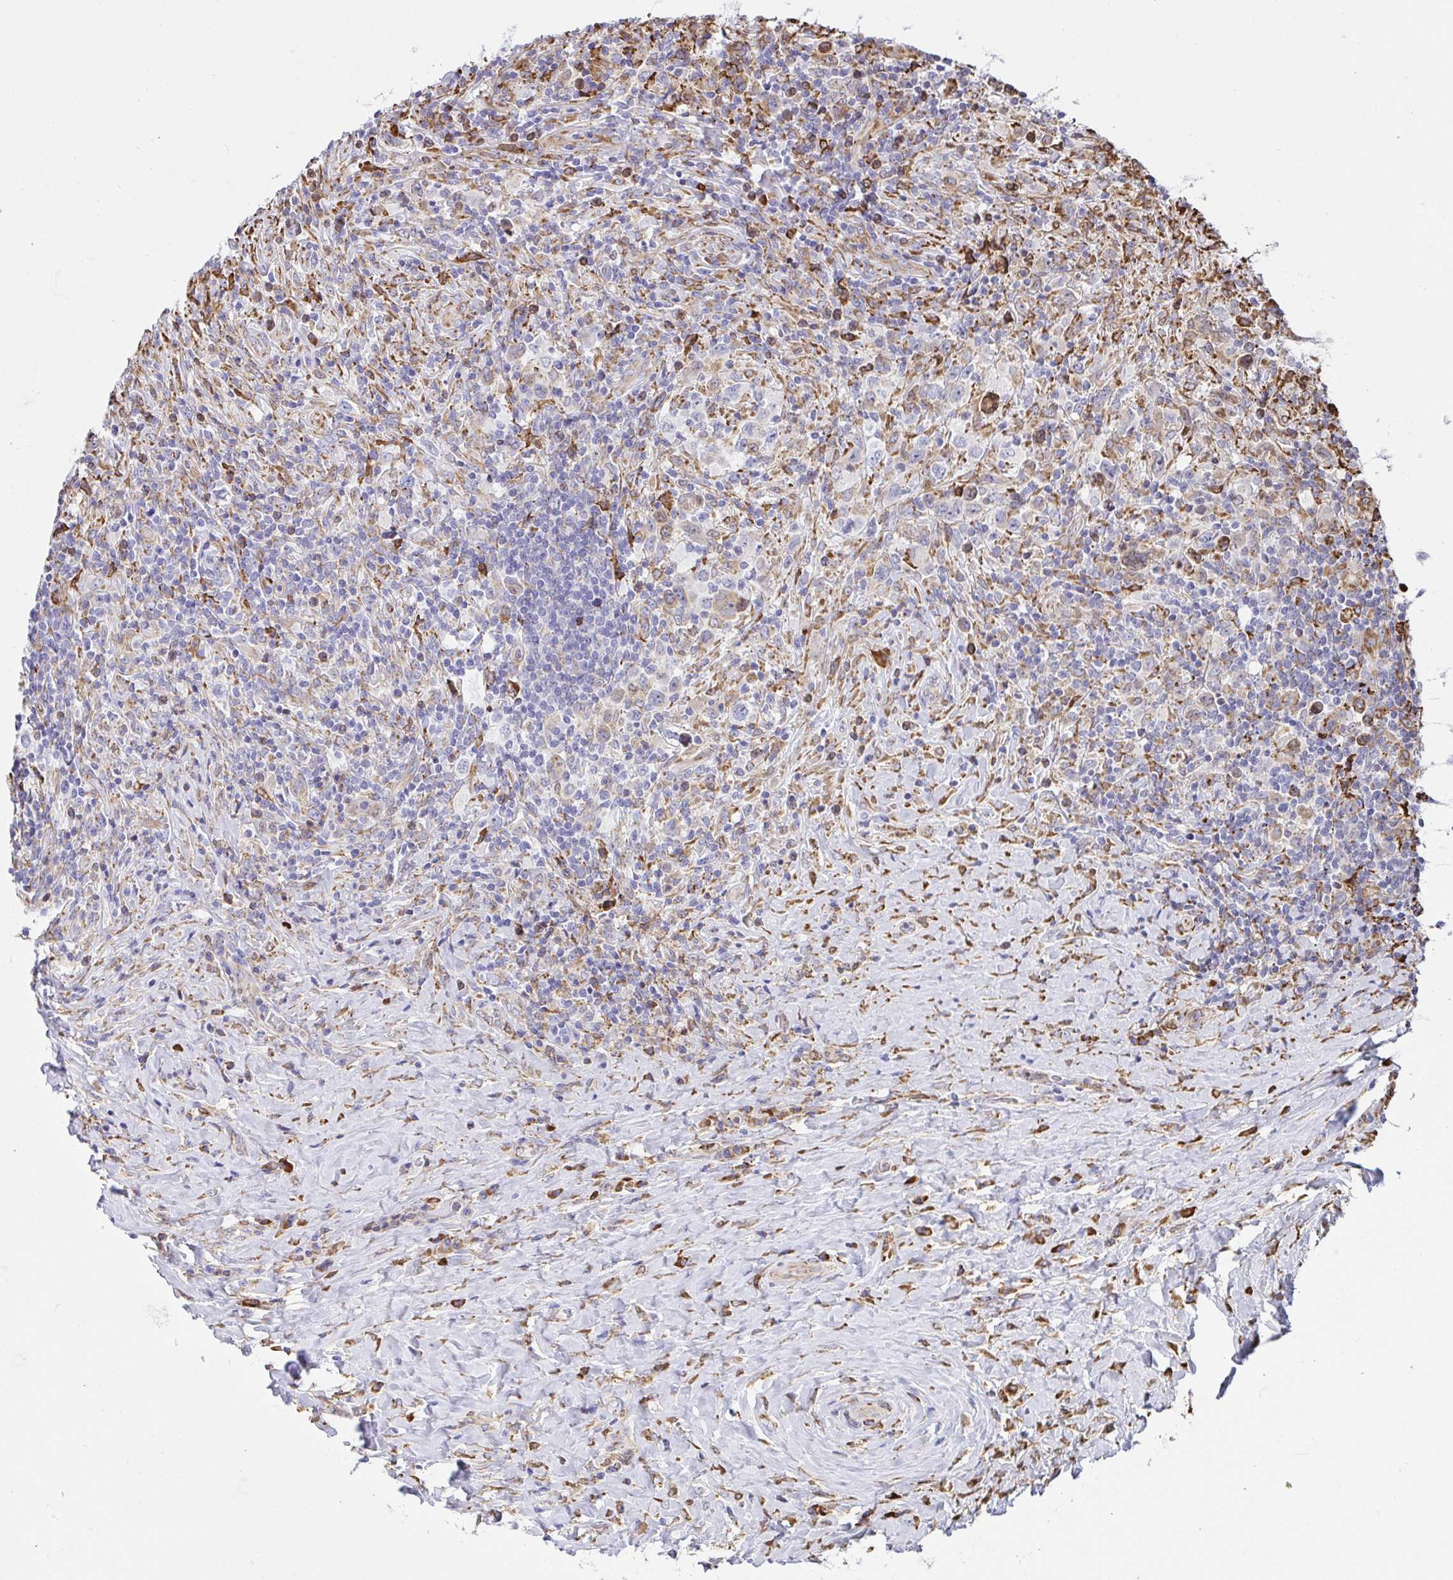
{"staining": {"intensity": "moderate", "quantity": "<25%", "location": "cytoplasmic/membranous"}, "tissue": "lymphoma", "cell_type": "Tumor cells", "image_type": "cancer", "snomed": [{"axis": "morphology", "description": "Hodgkin's disease, NOS"}, {"axis": "topography", "description": "Lymph node"}], "caption": "Moderate cytoplasmic/membranous protein expression is identified in approximately <25% of tumor cells in Hodgkin's disease. The staining was performed using DAB (3,3'-diaminobenzidine) to visualize the protein expression in brown, while the nuclei were stained in blue with hematoxylin (Magnification: 20x).", "gene": "CLGN", "patient": {"sex": "female", "age": 18}}